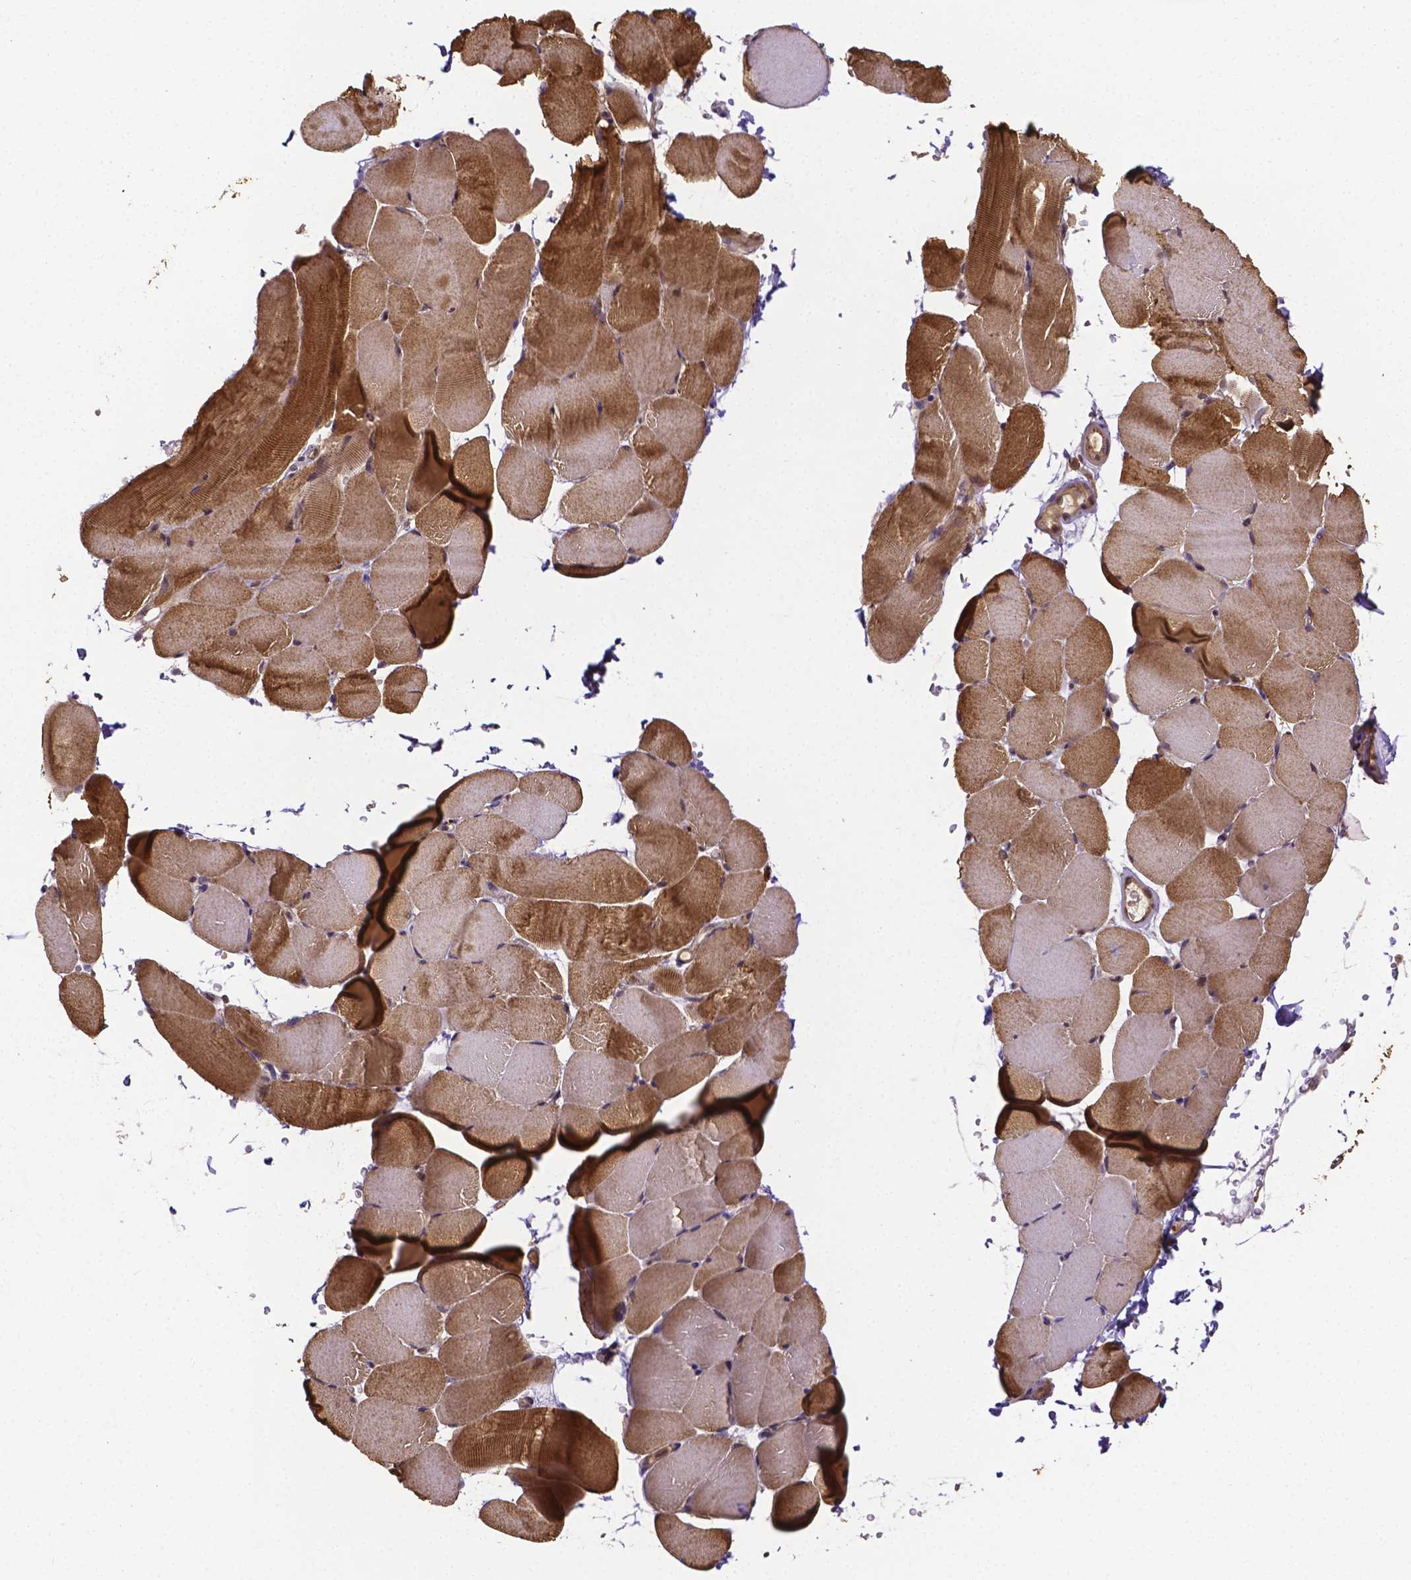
{"staining": {"intensity": "moderate", "quantity": ">75%", "location": "cytoplasmic/membranous"}, "tissue": "skeletal muscle", "cell_type": "Myocytes", "image_type": "normal", "snomed": [{"axis": "morphology", "description": "Normal tissue, NOS"}, {"axis": "topography", "description": "Skeletal muscle"}], "caption": "A photomicrograph showing moderate cytoplasmic/membranous staining in about >75% of myocytes in normal skeletal muscle, as visualized by brown immunohistochemical staining.", "gene": "RNF123", "patient": {"sex": "female", "age": 37}}